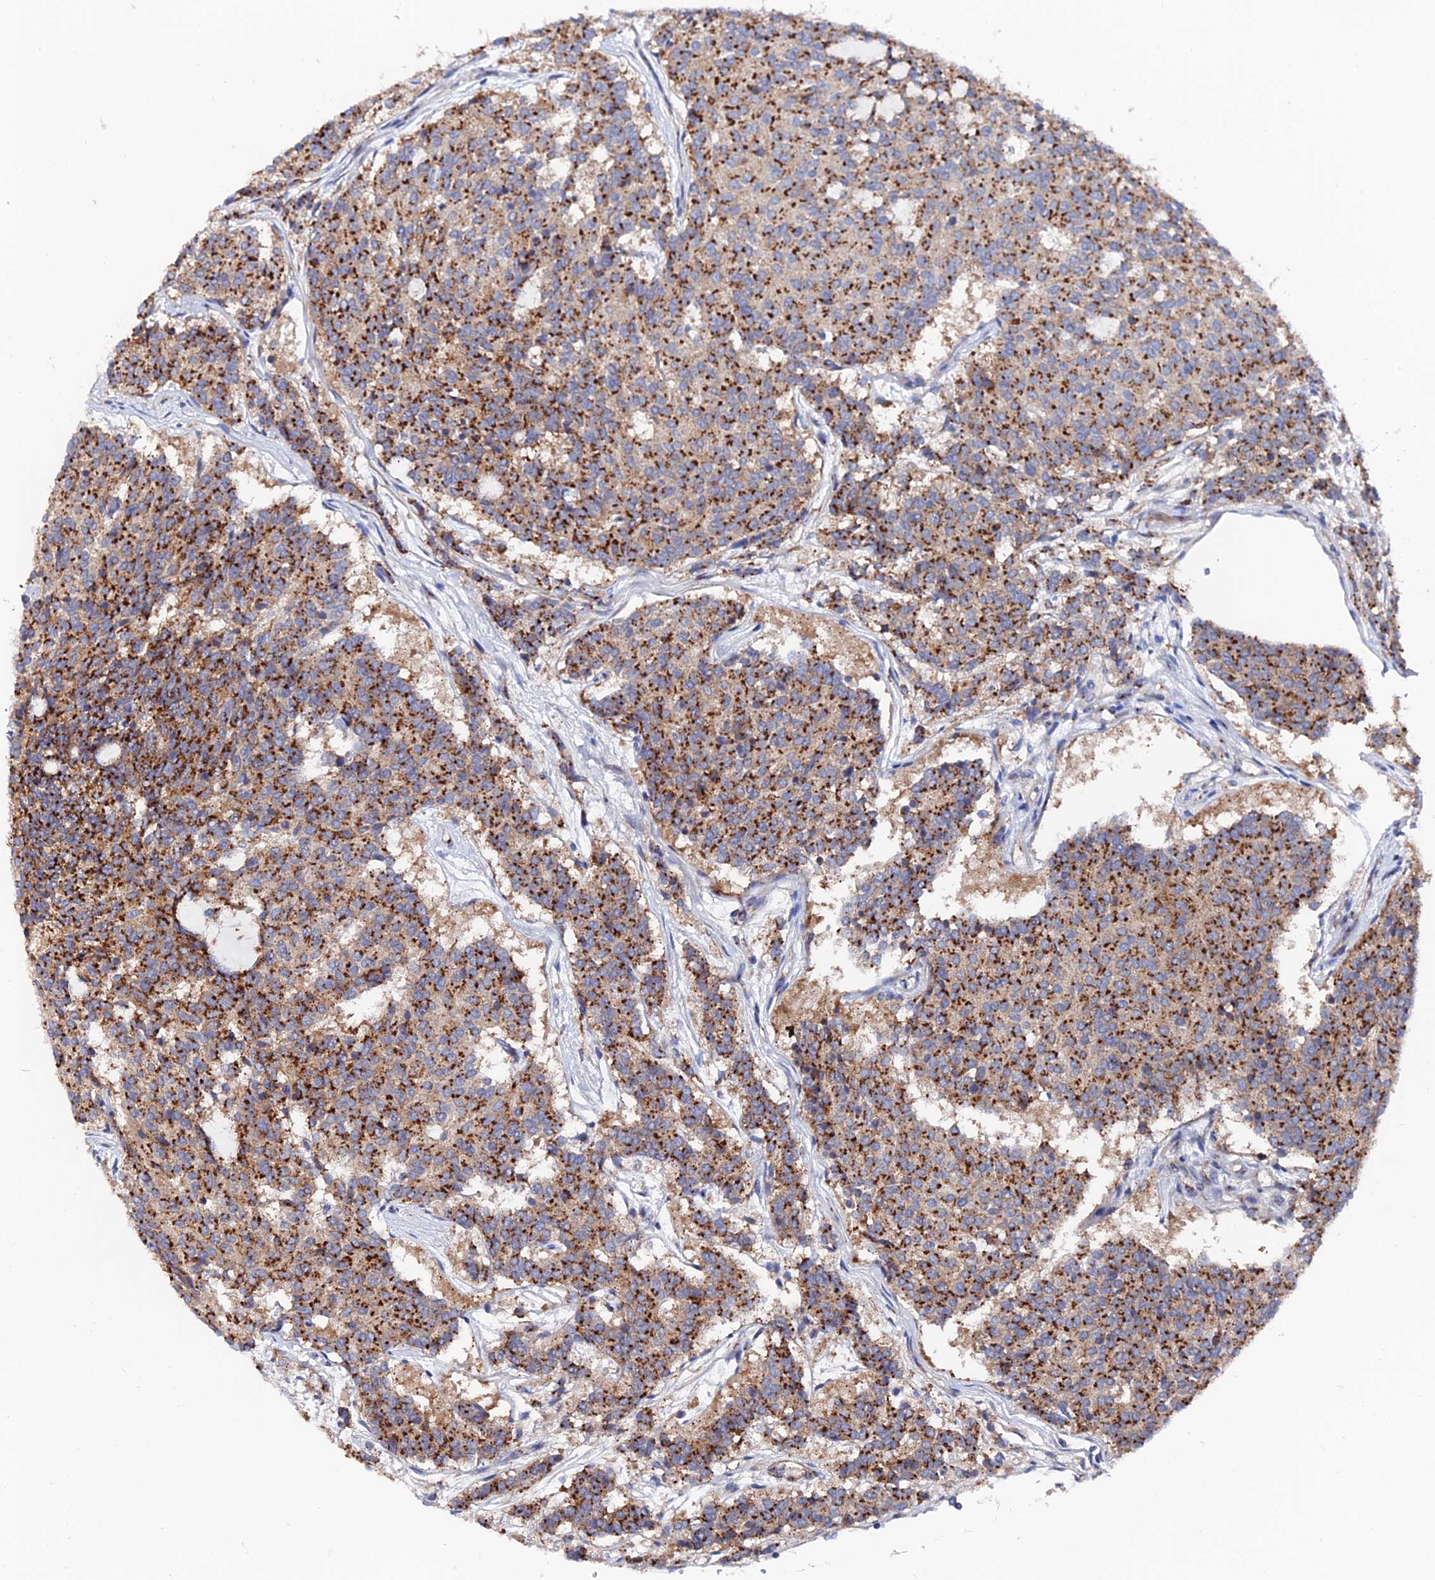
{"staining": {"intensity": "strong", "quantity": ">75%", "location": "cytoplasmic/membranous"}, "tissue": "carcinoid", "cell_type": "Tumor cells", "image_type": "cancer", "snomed": [{"axis": "morphology", "description": "Carcinoid, malignant, NOS"}, {"axis": "topography", "description": "Pancreas"}], "caption": "Protein staining displays strong cytoplasmic/membranous staining in approximately >75% of tumor cells in malignant carcinoid.", "gene": "BORCS8", "patient": {"sex": "female", "age": 54}}